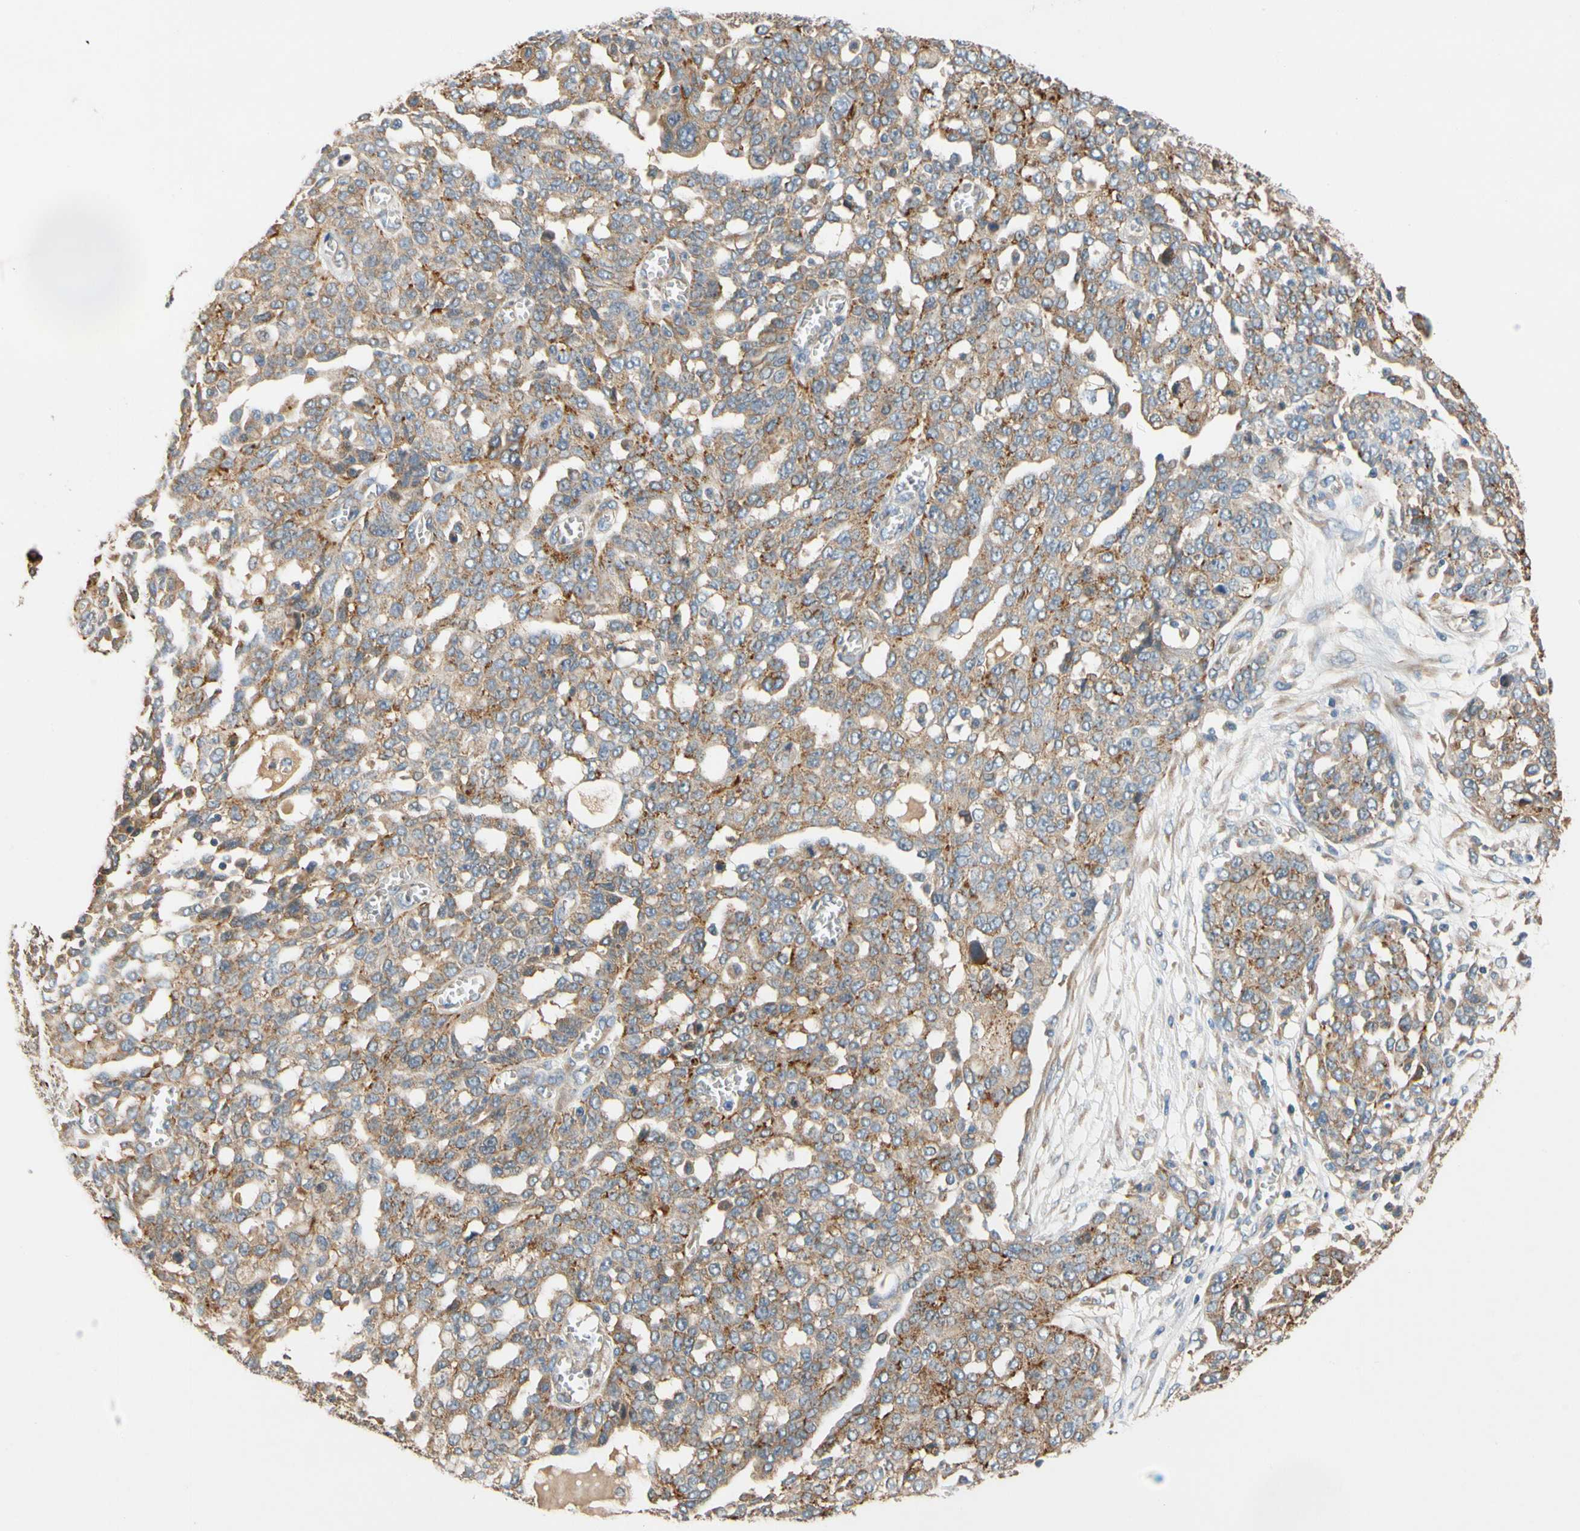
{"staining": {"intensity": "moderate", "quantity": "25%-75%", "location": "cytoplasmic/membranous"}, "tissue": "ovarian cancer", "cell_type": "Tumor cells", "image_type": "cancer", "snomed": [{"axis": "morphology", "description": "Cystadenocarcinoma, serous, NOS"}, {"axis": "topography", "description": "Soft tissue"}, {"axis": "topography", "description": "Ovary"}], "caption": "Approximately 25%-75% of tumor cells in ovarian serous cystadenocarcinoma display moderate cytoplasmic/membranous protein staining as visualized by brown immunohistochemical staining.", "gene": "USP46", "patient": {"sex": "female", "age": 57}}